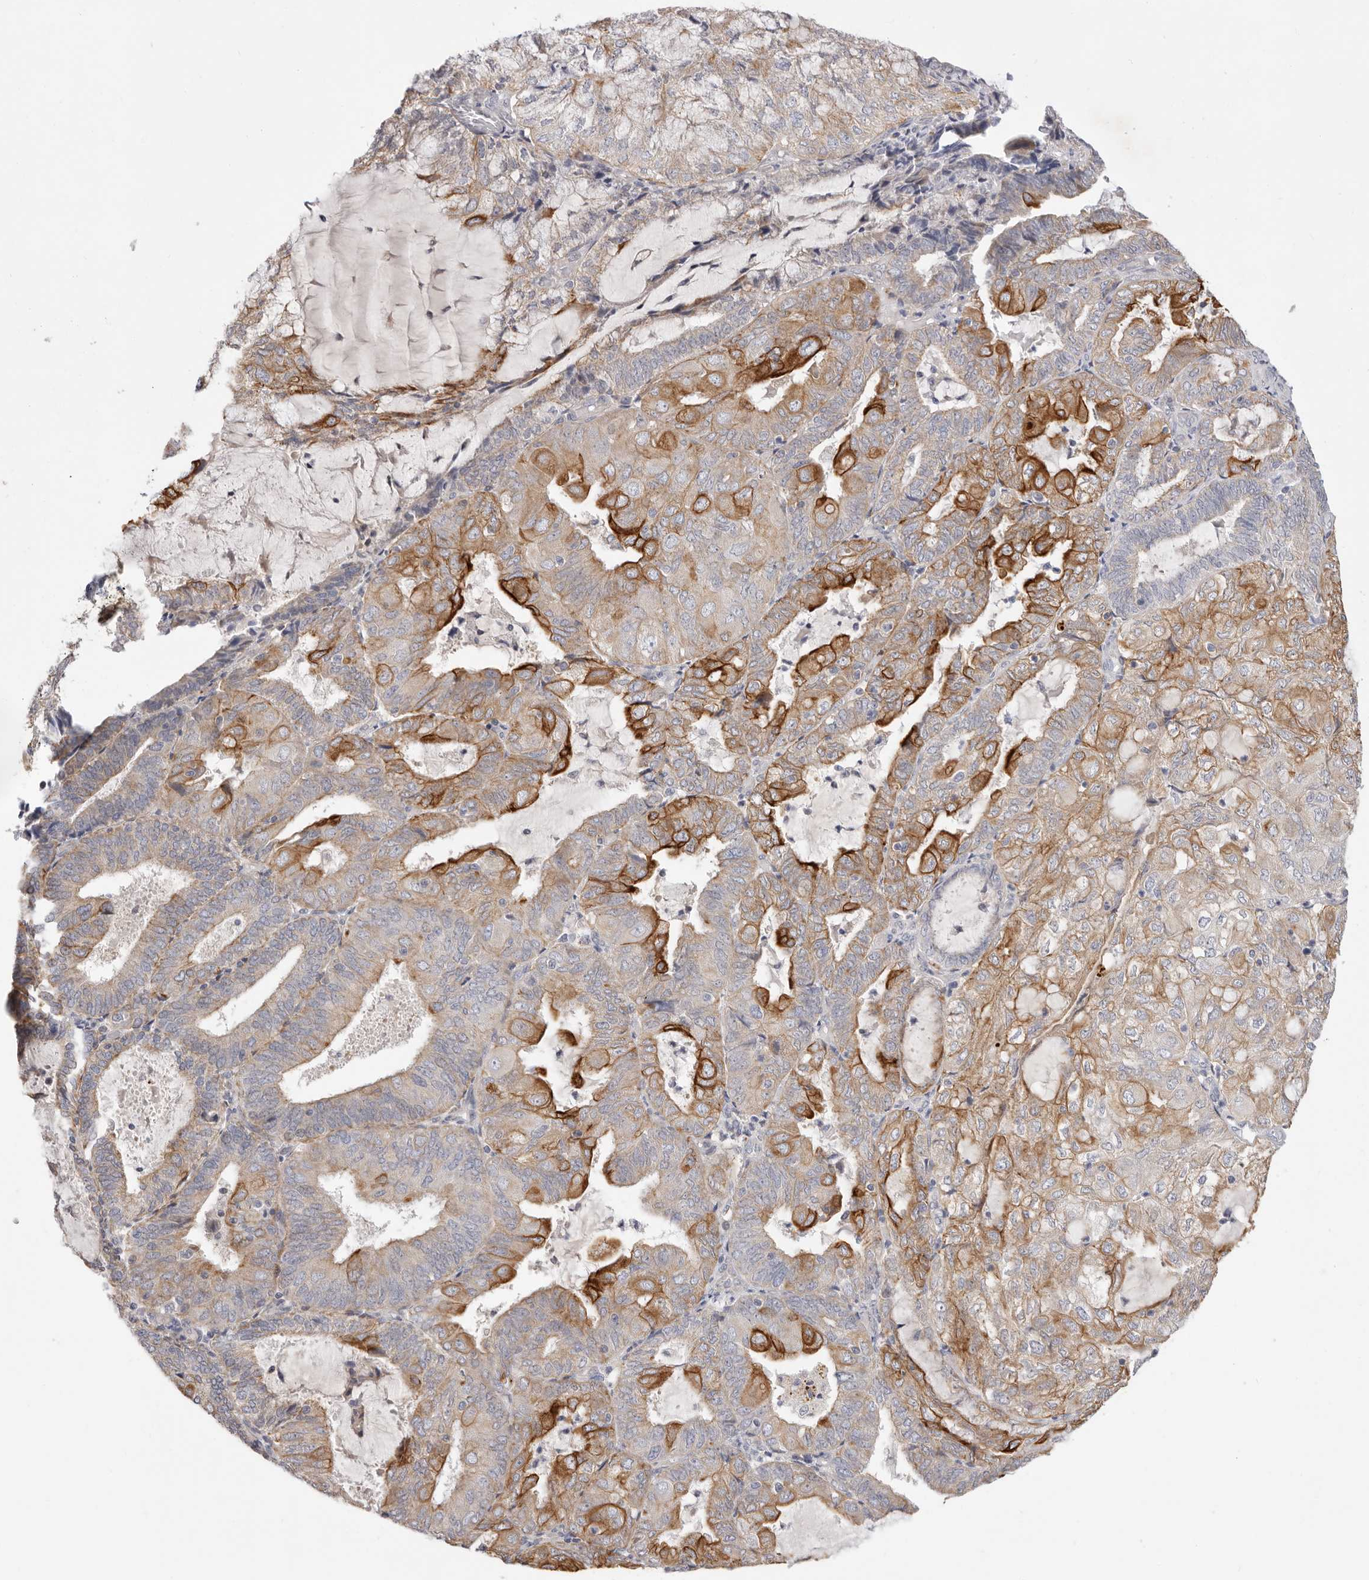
{"staining": {"intensity": "strong", "quantity": "25%-75%", "location": "cytoplasmic/membranous"}, "tissue": "endometrial cancer", "cell_type": "Tumor cells", "image_type": "cancer", "snomed": [{"axis": "morphology", "description": "Adenocarcinoma, NOS"}, {"axis": "topography", "description": "Endometrium"}], "caption": "IHC of endometrial adenocarcinoma demonstrates high levels of strong cytoplasmic/membranous expression in approximately 25%-75% of tumor cells. (DAB IHC, brown staining for protein, blue staining for nuclei).", "gene": "USH1C", "patient": {"sex": "female", "age": 81}}